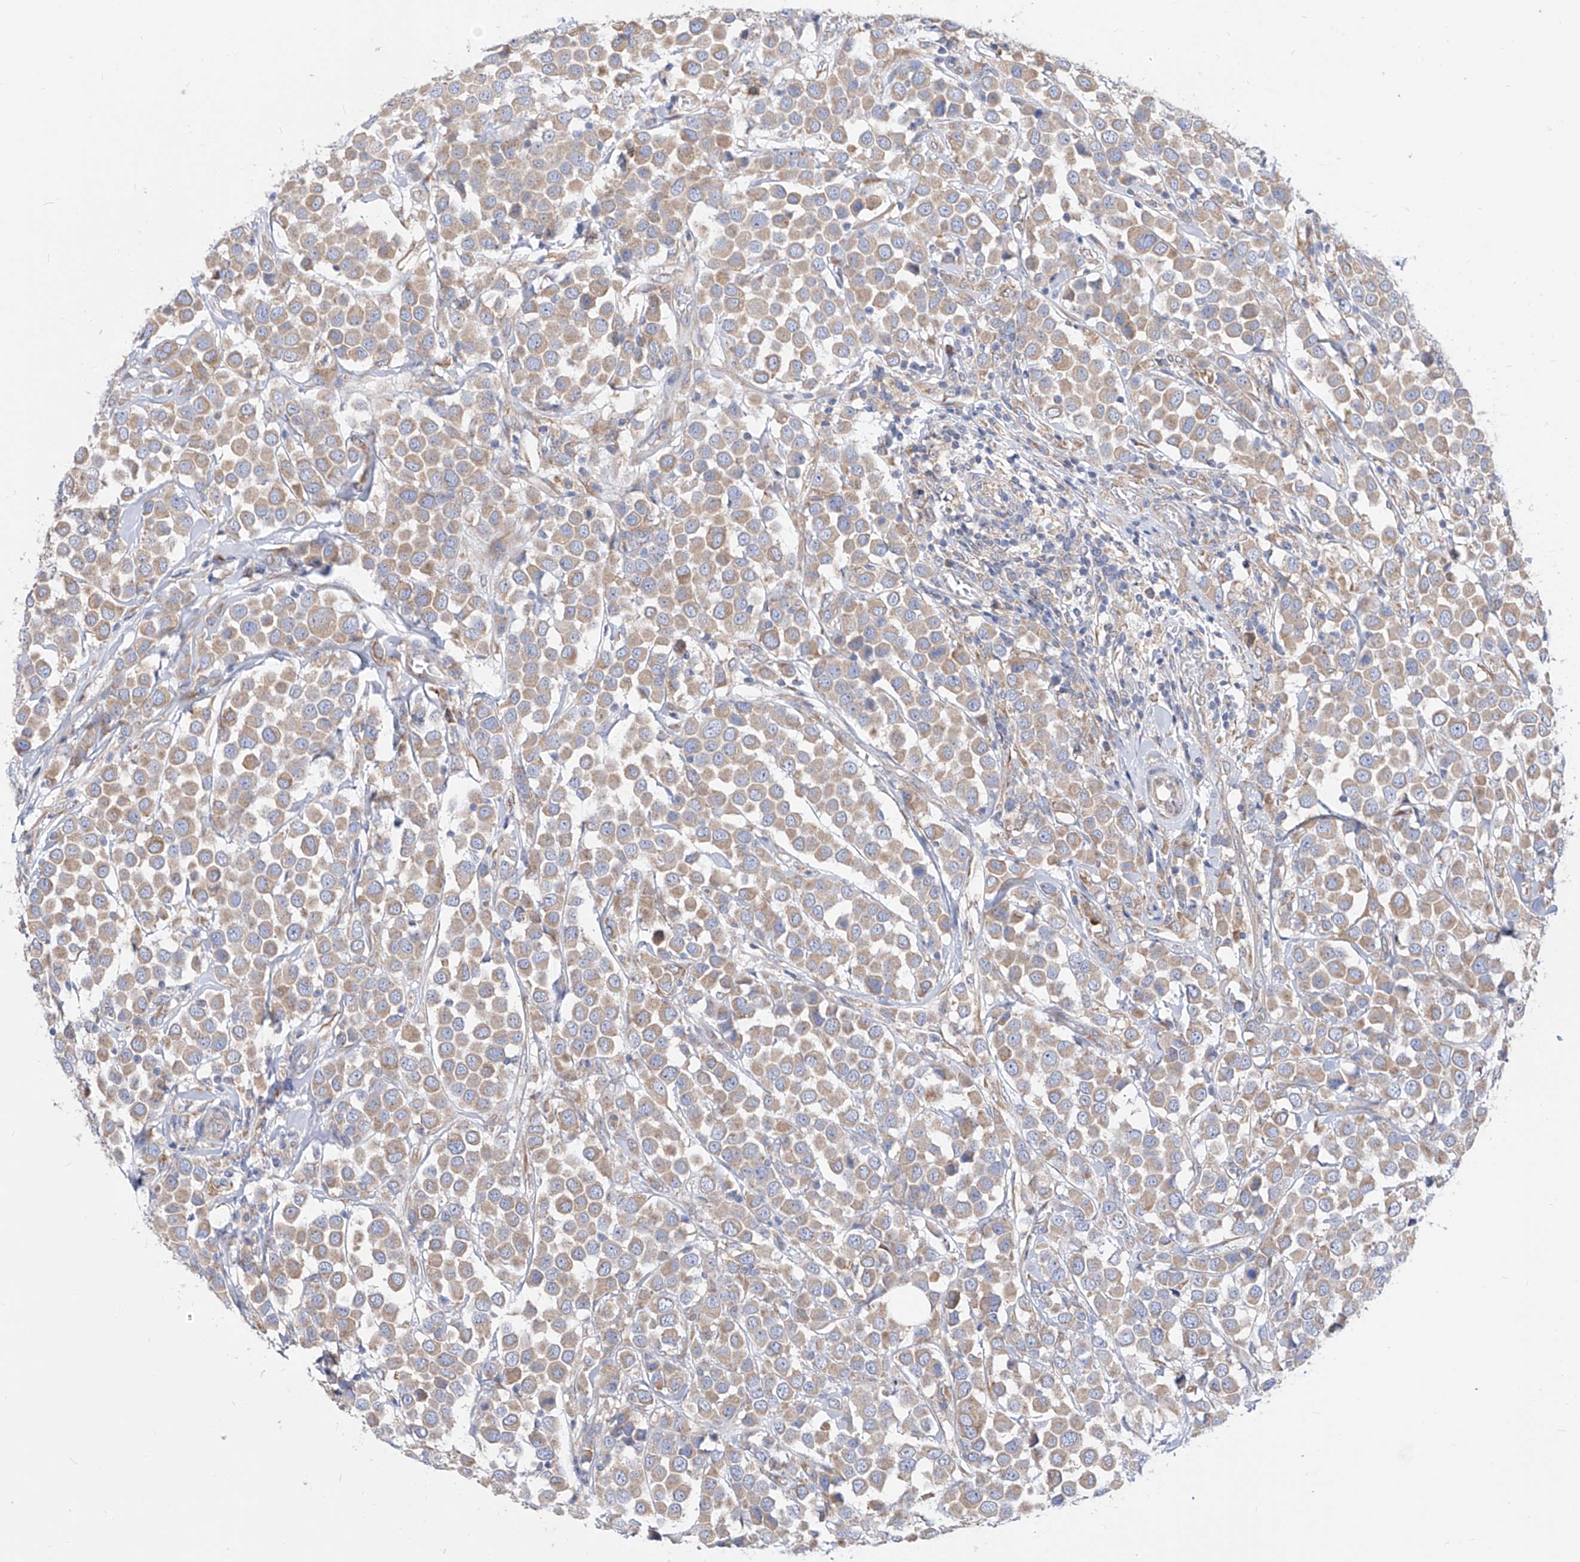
{"staining": {"intensity": "weak", "quantity": ">75%", "location": "cytoplasmic/membranous"}, "tissue": "breast cancer", "cell_type": "Tumor cells", "image_type": "cancer", "snomed": [{"axis": "morphology", "description": "Duct carcinoma"}, {"axis": "topography", "description": "Breast"}], "caption": "IHC (DAB) staining of breast cancer (infiltrating ductal carcinoma) shows weak cytoplasmic/membranous protein staining in approximately >75% of tumor cells. (DAB (3,3'-diaminobenzidine) IHC, brown staining for protein, blue staining for nuclei).", "gene": "UFL1", "patient": {"sex": "female", "age": 61}}